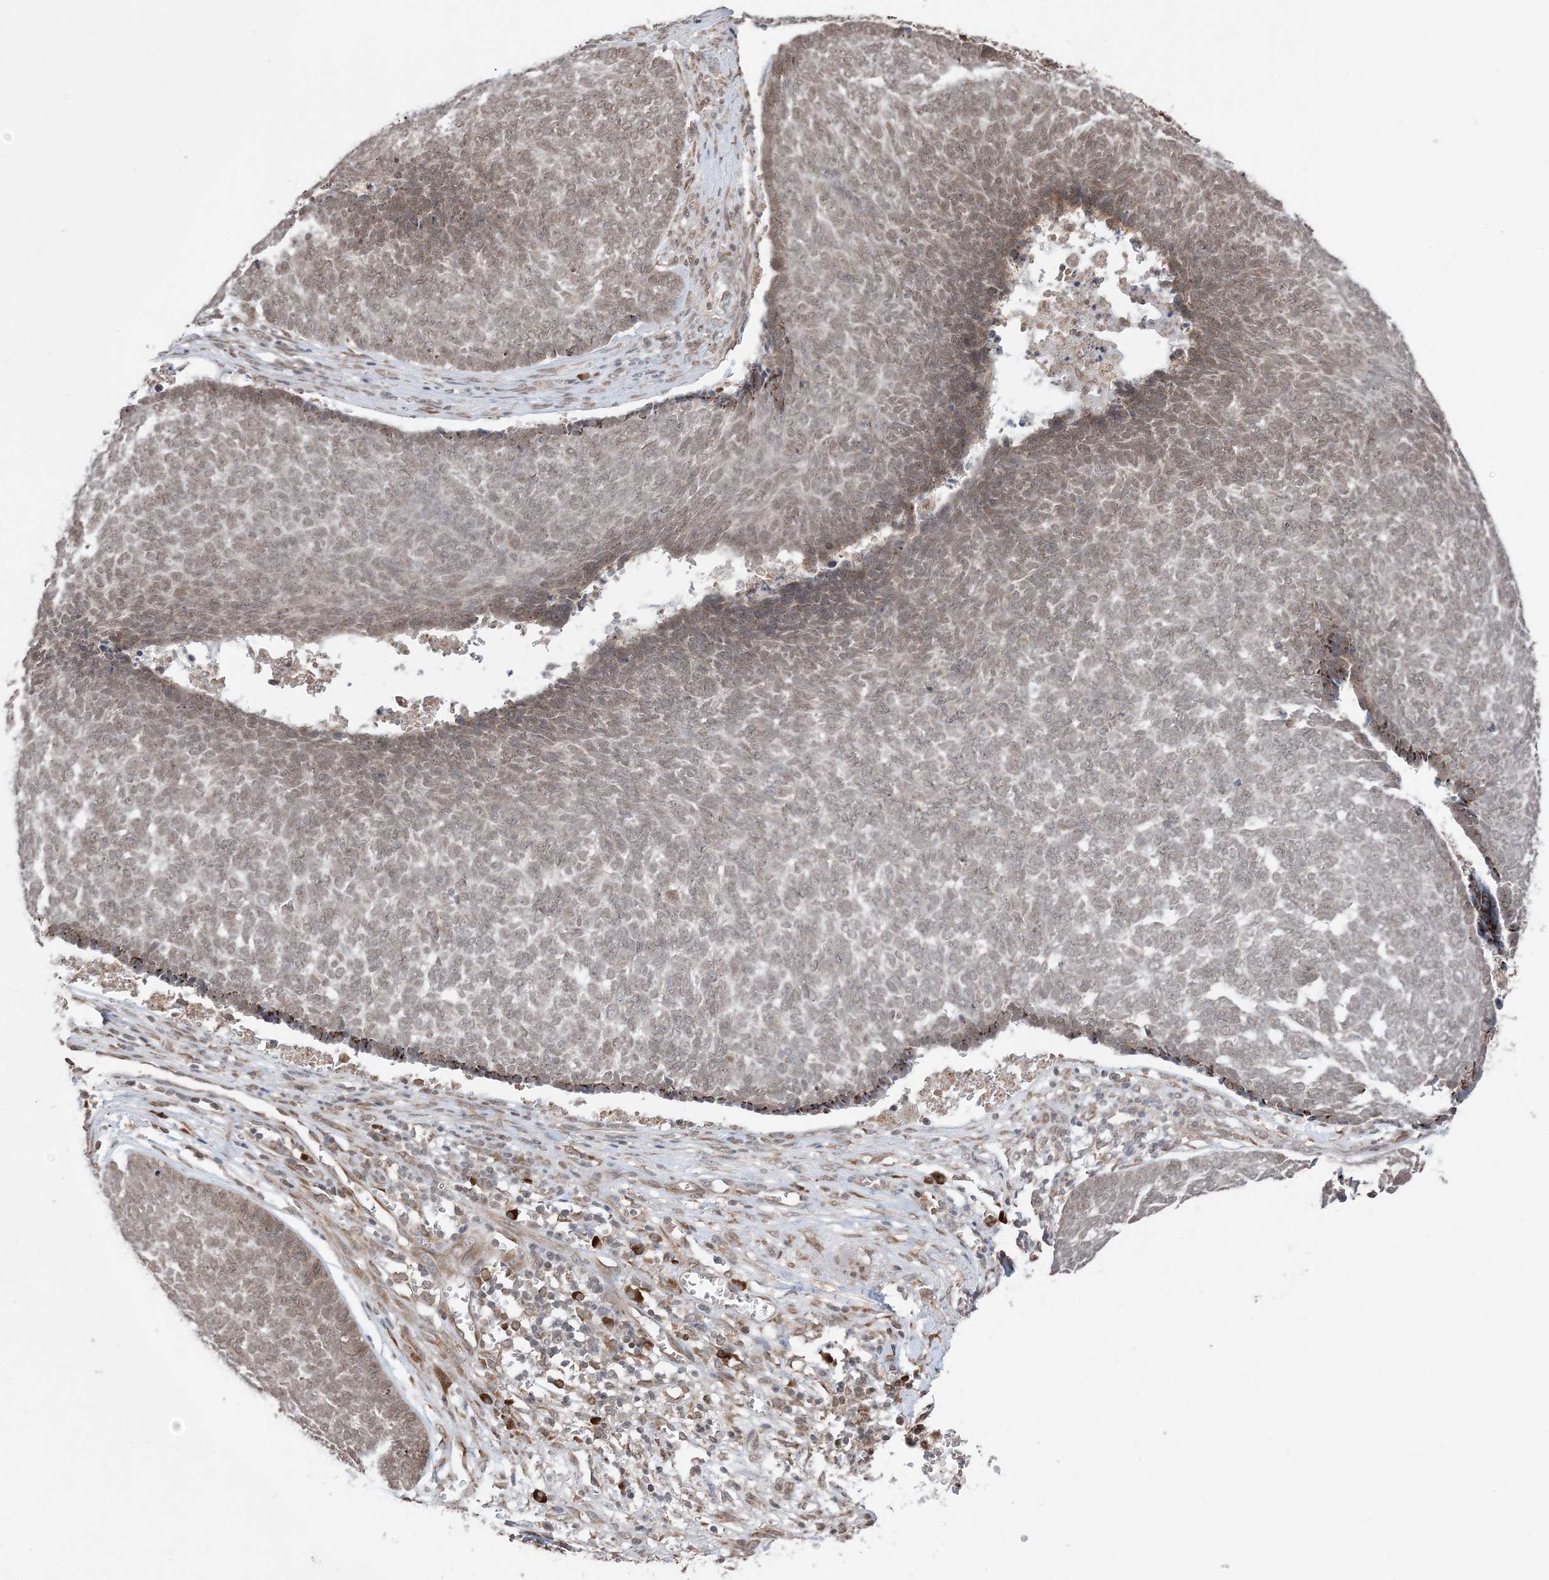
{"staining": {"intensity": "weak", "quantity": ">75%", "location": "nuclear"}, "tissue": "skin cancer", "cell_type": "Tumor cells", "image_type": "cancer", "snomed": [{"axis": "morphology", "description": "Basal cell carcinoma"}, {"axis": "topography", "description": "Skin"}], "caption": "Basal cell carcinoma (skin) was stained to show a protein in brown. There is low levels of weak nuclear staining in approximately >75% of tumor cells.", "gene": "TMED10", "patient": {"sex": "male", "age": 84}}